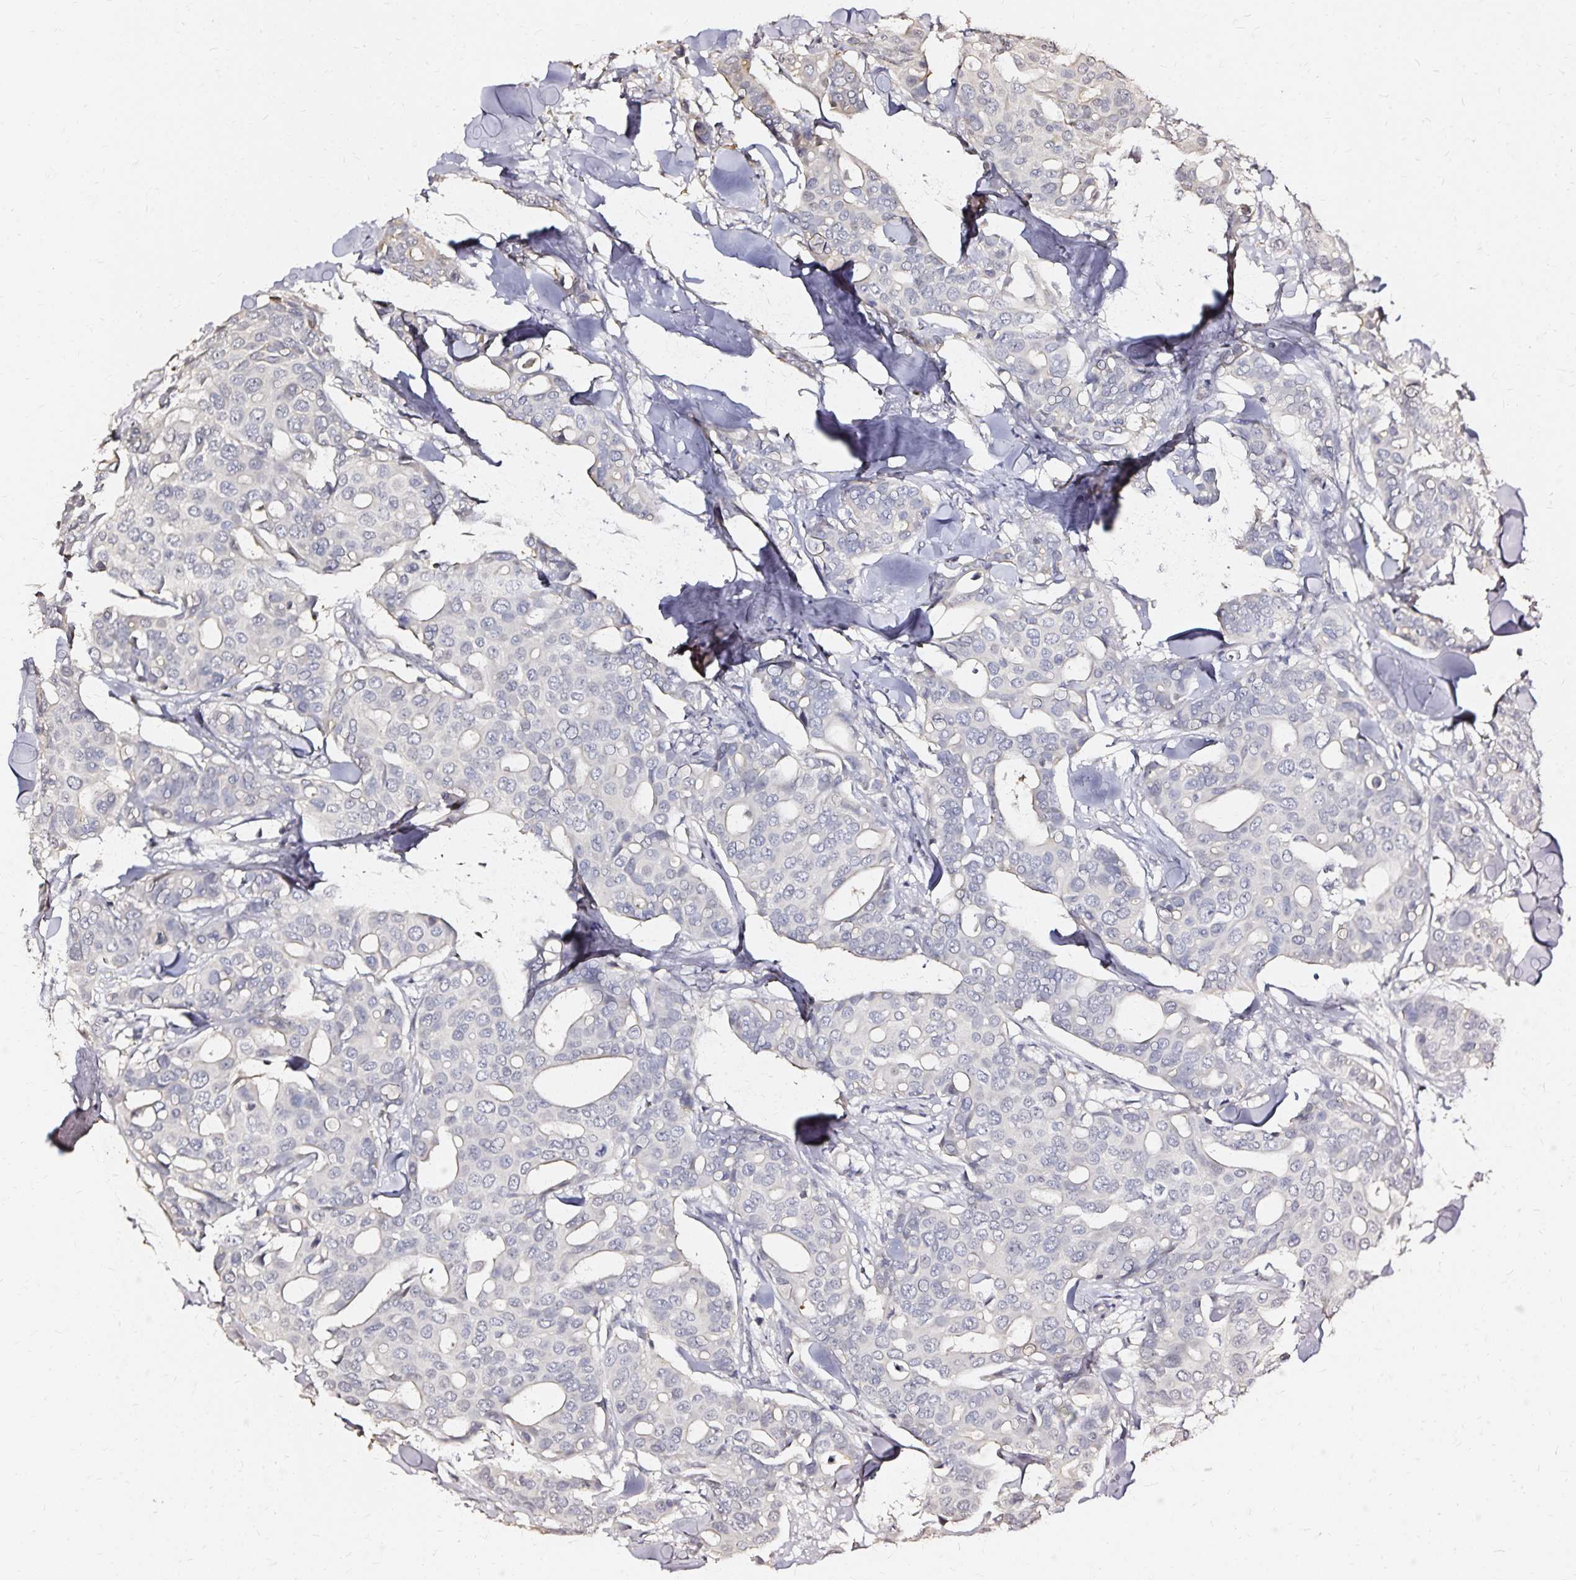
{"staining": {"intensity": "negative", "quantity": "none", "location": "none"}, "tissue": "breast cancer", "cell_type": "Tumor cells", "image_type": "cancer", "snomed": [{"axis": "morphology", "description": "Duct carcinoma"}, {"axis": "topography", "description": "Breast"}], "caption": "Photomicrograph shows no protein positivity in tumor cells of breast cancer (intraductal carcinoma) tissue.", "gene": "SLC5A1", "patient": {"sex": "female", "age": 54}}